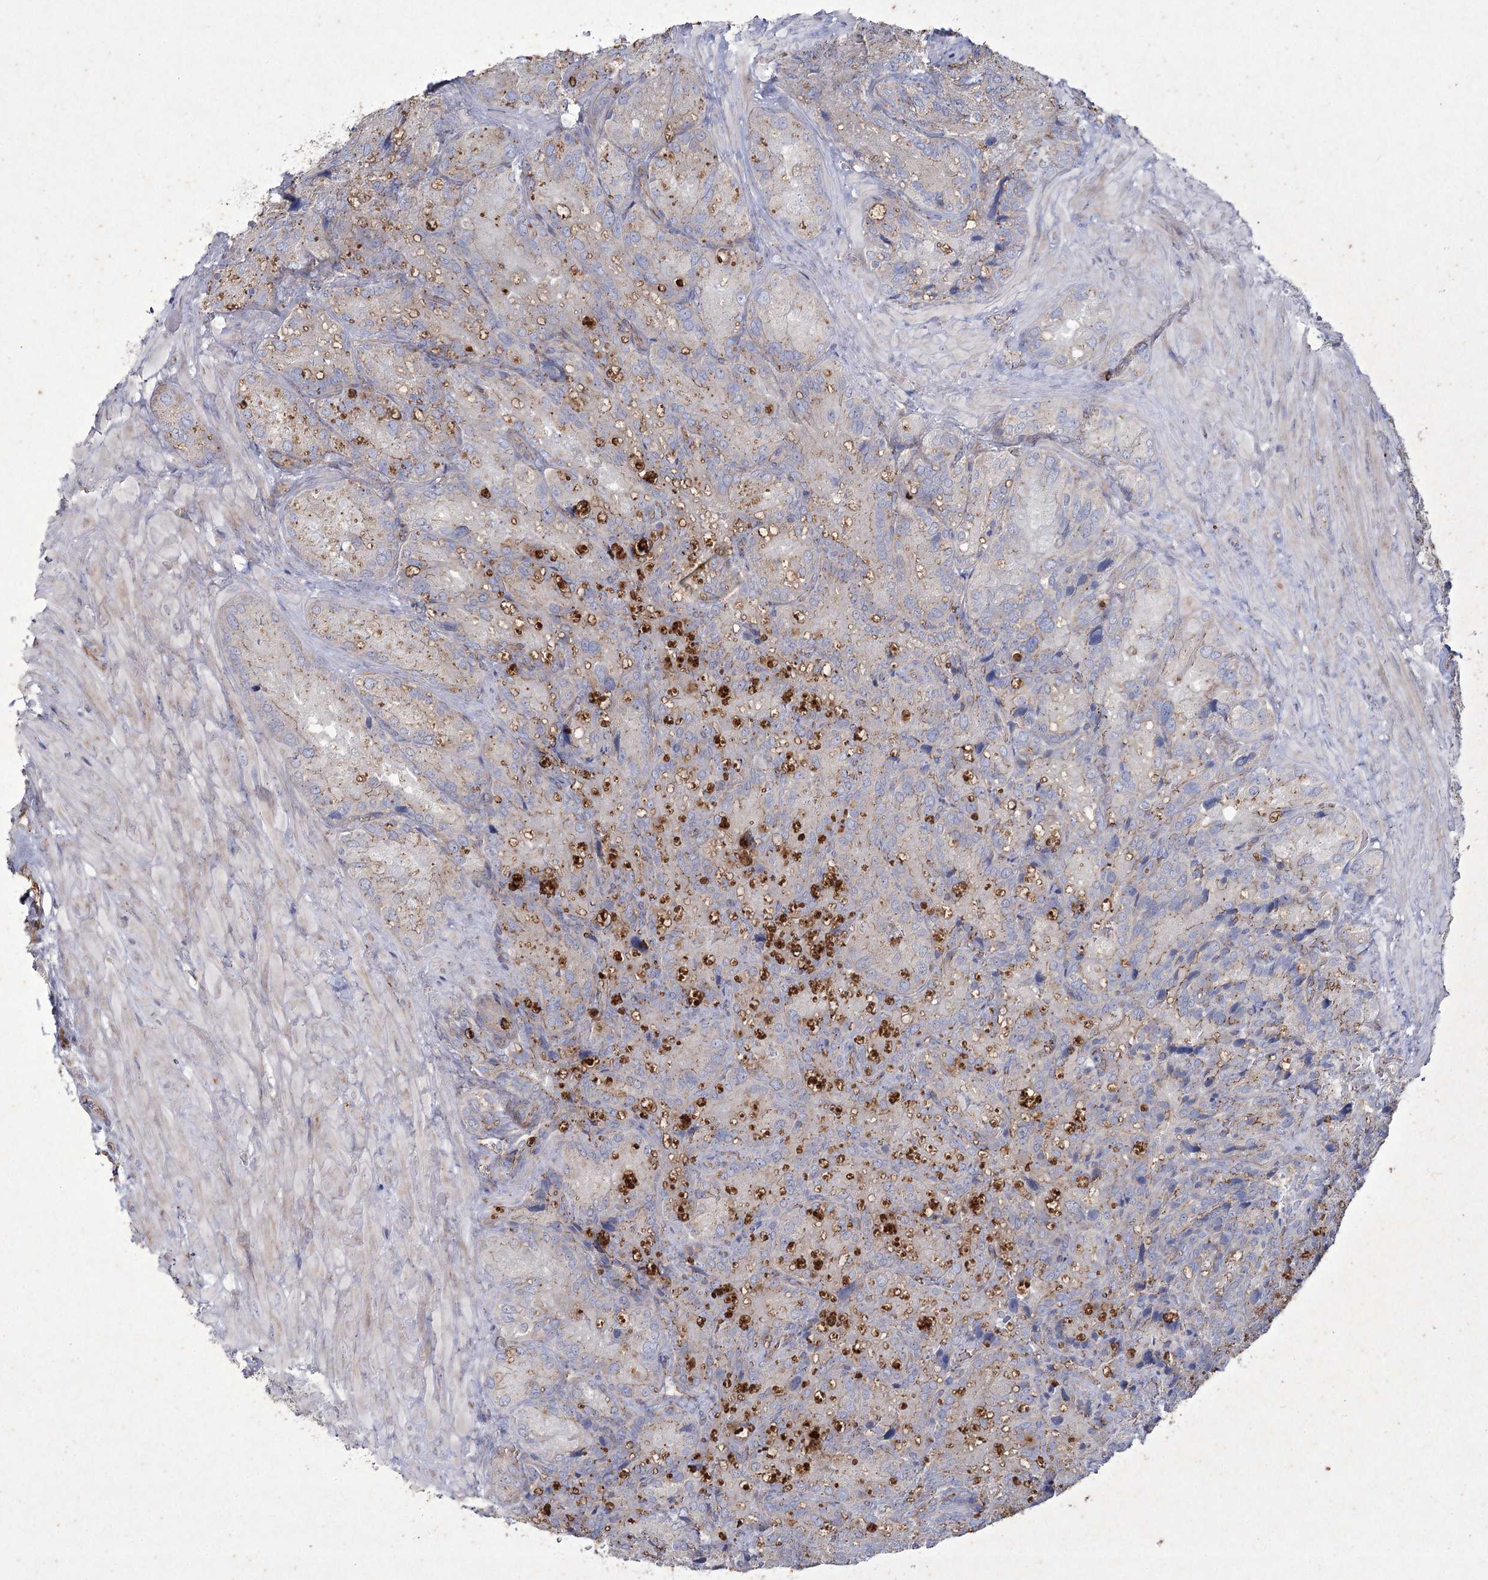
{"staining": {"intensity": "negative", "quantity": "none", "location": "none"}, "tissue": "seminal vesicle", "cell_type": "Glandular cells", "image_type": "normal", "snomed": [{"axis": "morphology", "description": "Normal tissue, NOS"}, {"axis": "topography", "description": "Seminal veicle"}], "caption": "An IHC micrograph of unremarkable seminal vesicle is shown. There is no staining in glandular cells of seminal vesicle.", "gene": "LDLRAD3", "patient": {"sex": "male", "age": 62}}